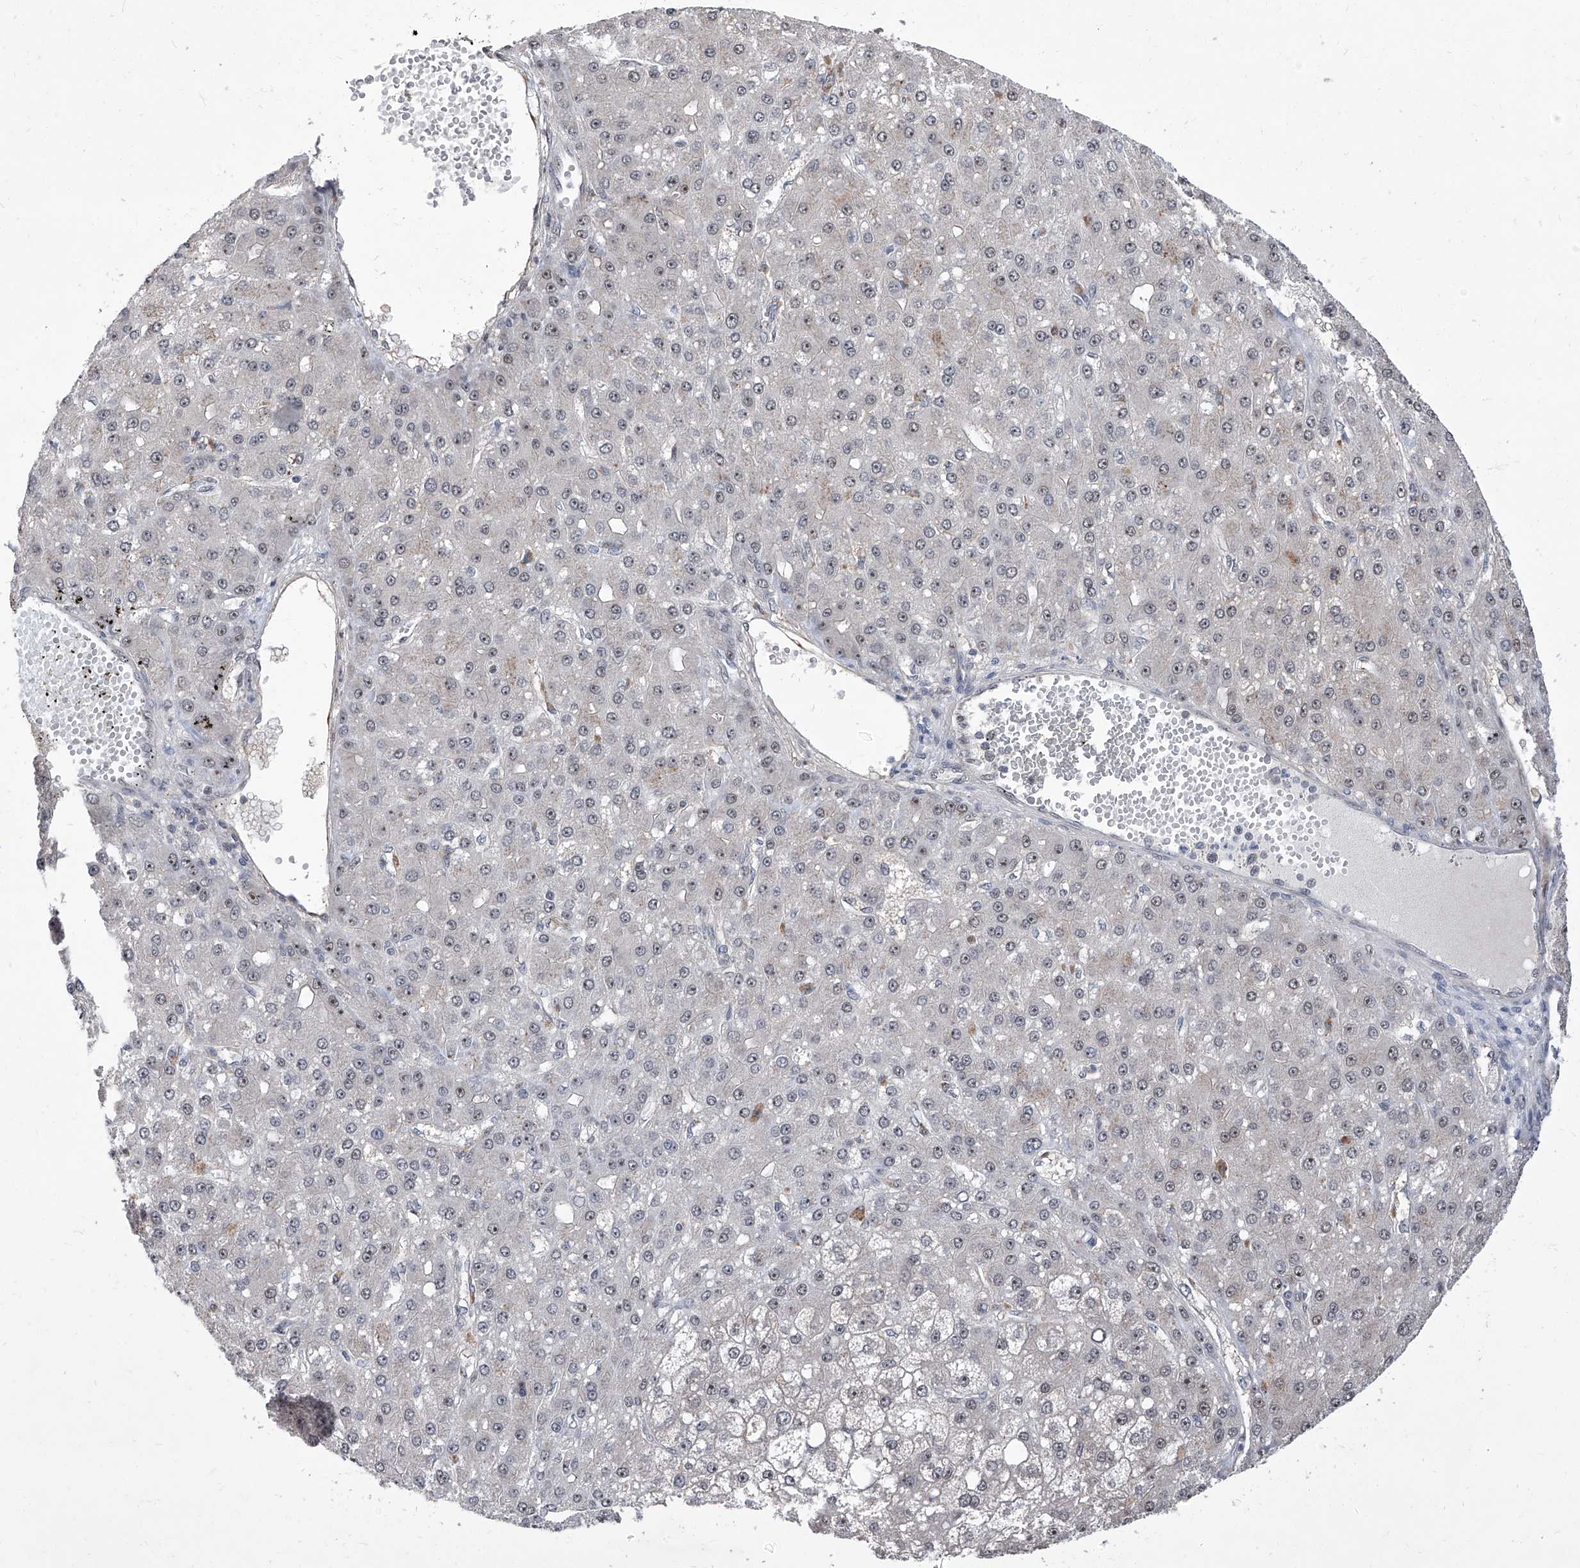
{"staining": {"intensity": "weak", "quantity": "<25%", "location": "nuclear"}, "tissue": "liver cancer", "cell_type": "Tumor cells", "image_type": "cancer", "snomed": [{"axis": "morphology", "description": "Carcinoma, Hepatocellular, NOS"}, {"axis": "topography", "description": "Liver"}], "caption": "A micrograph of human hepatocellular carcinoma (liver) is negative for staining in tumor cells.", "gene": "CMTR1", "patient": {"sex": "male", "age": 67}}